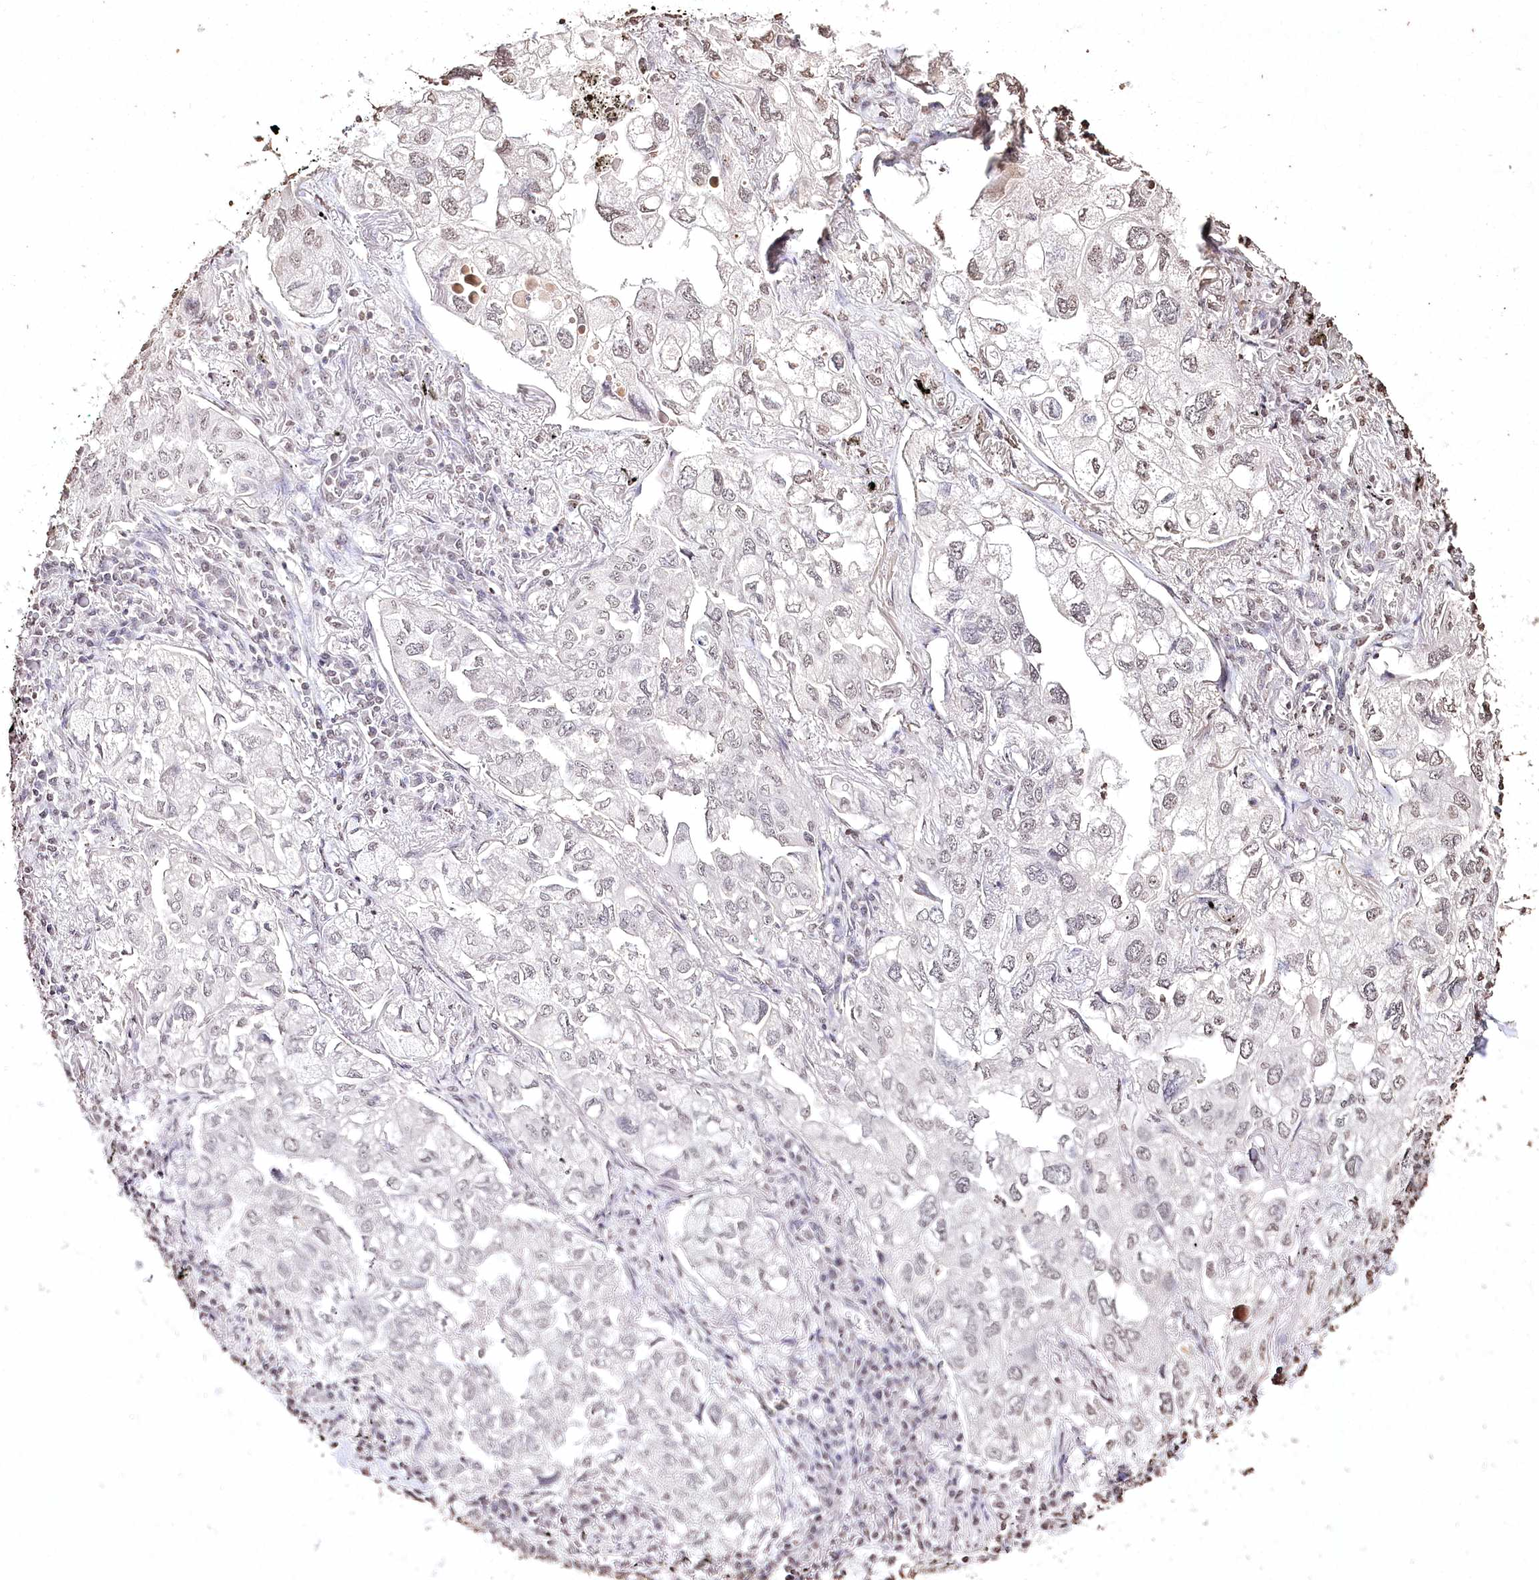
{"staining": {"intensity": "weak", "quantity": "<25%", "location": "nuclear"}, "tissue": "lung cancer", "cell_type": "Tumor cells", "image_type": "cancer", "snomed": [{"axis": "morphology", "description": "Adenocarcinoma, NOS"}, {"axis": "topography", "description": "Lung"}], "caption": "Tumor cells show no significant staining in lung cancer.", "gene": "DMXL1", "patient": {"sex": "male", "age": 65}}